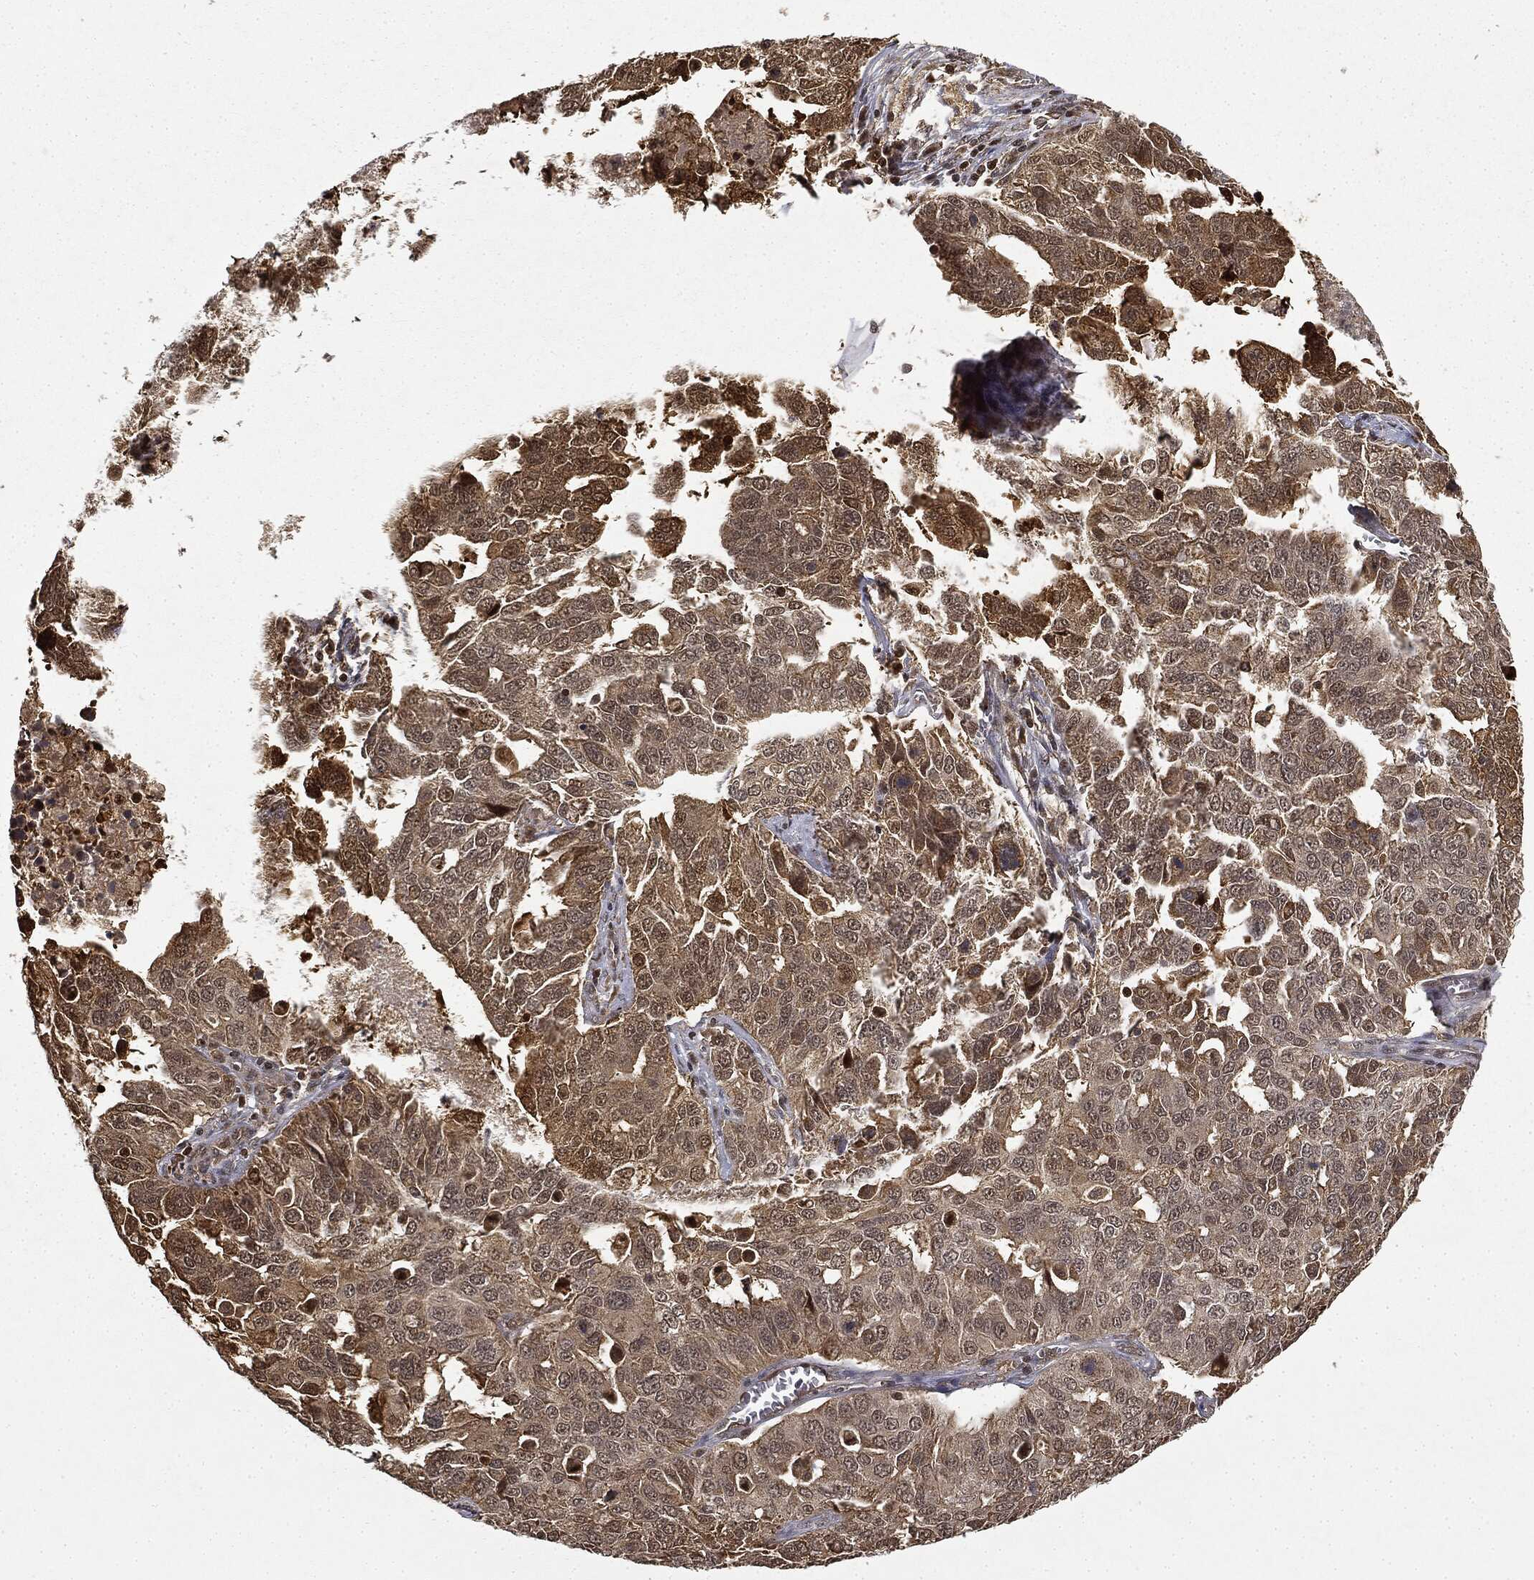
{"staining": {"intensity": "moderate", "quantity": ">75%", "location": "cytoplasmic/membranous"}, "tissue": "ovarian cancer", "cell_type": "Tumor cells", "image_type": "cancer", "snomed": [{"axis": "morphology", "description": "Carcinoma, endometroid"}, {"axis": "topography", "description": "Soft tissue"}, {"axis": "topography", "description": "Ovary"}], "caption": "This is an image of IHC staining of ovarian cancer, which shows moderate staining in the cytoplasmic/membranous of tumor cells.", "gene": "ZNHIT6", "patient": {"sex": "female", "age": 52}}